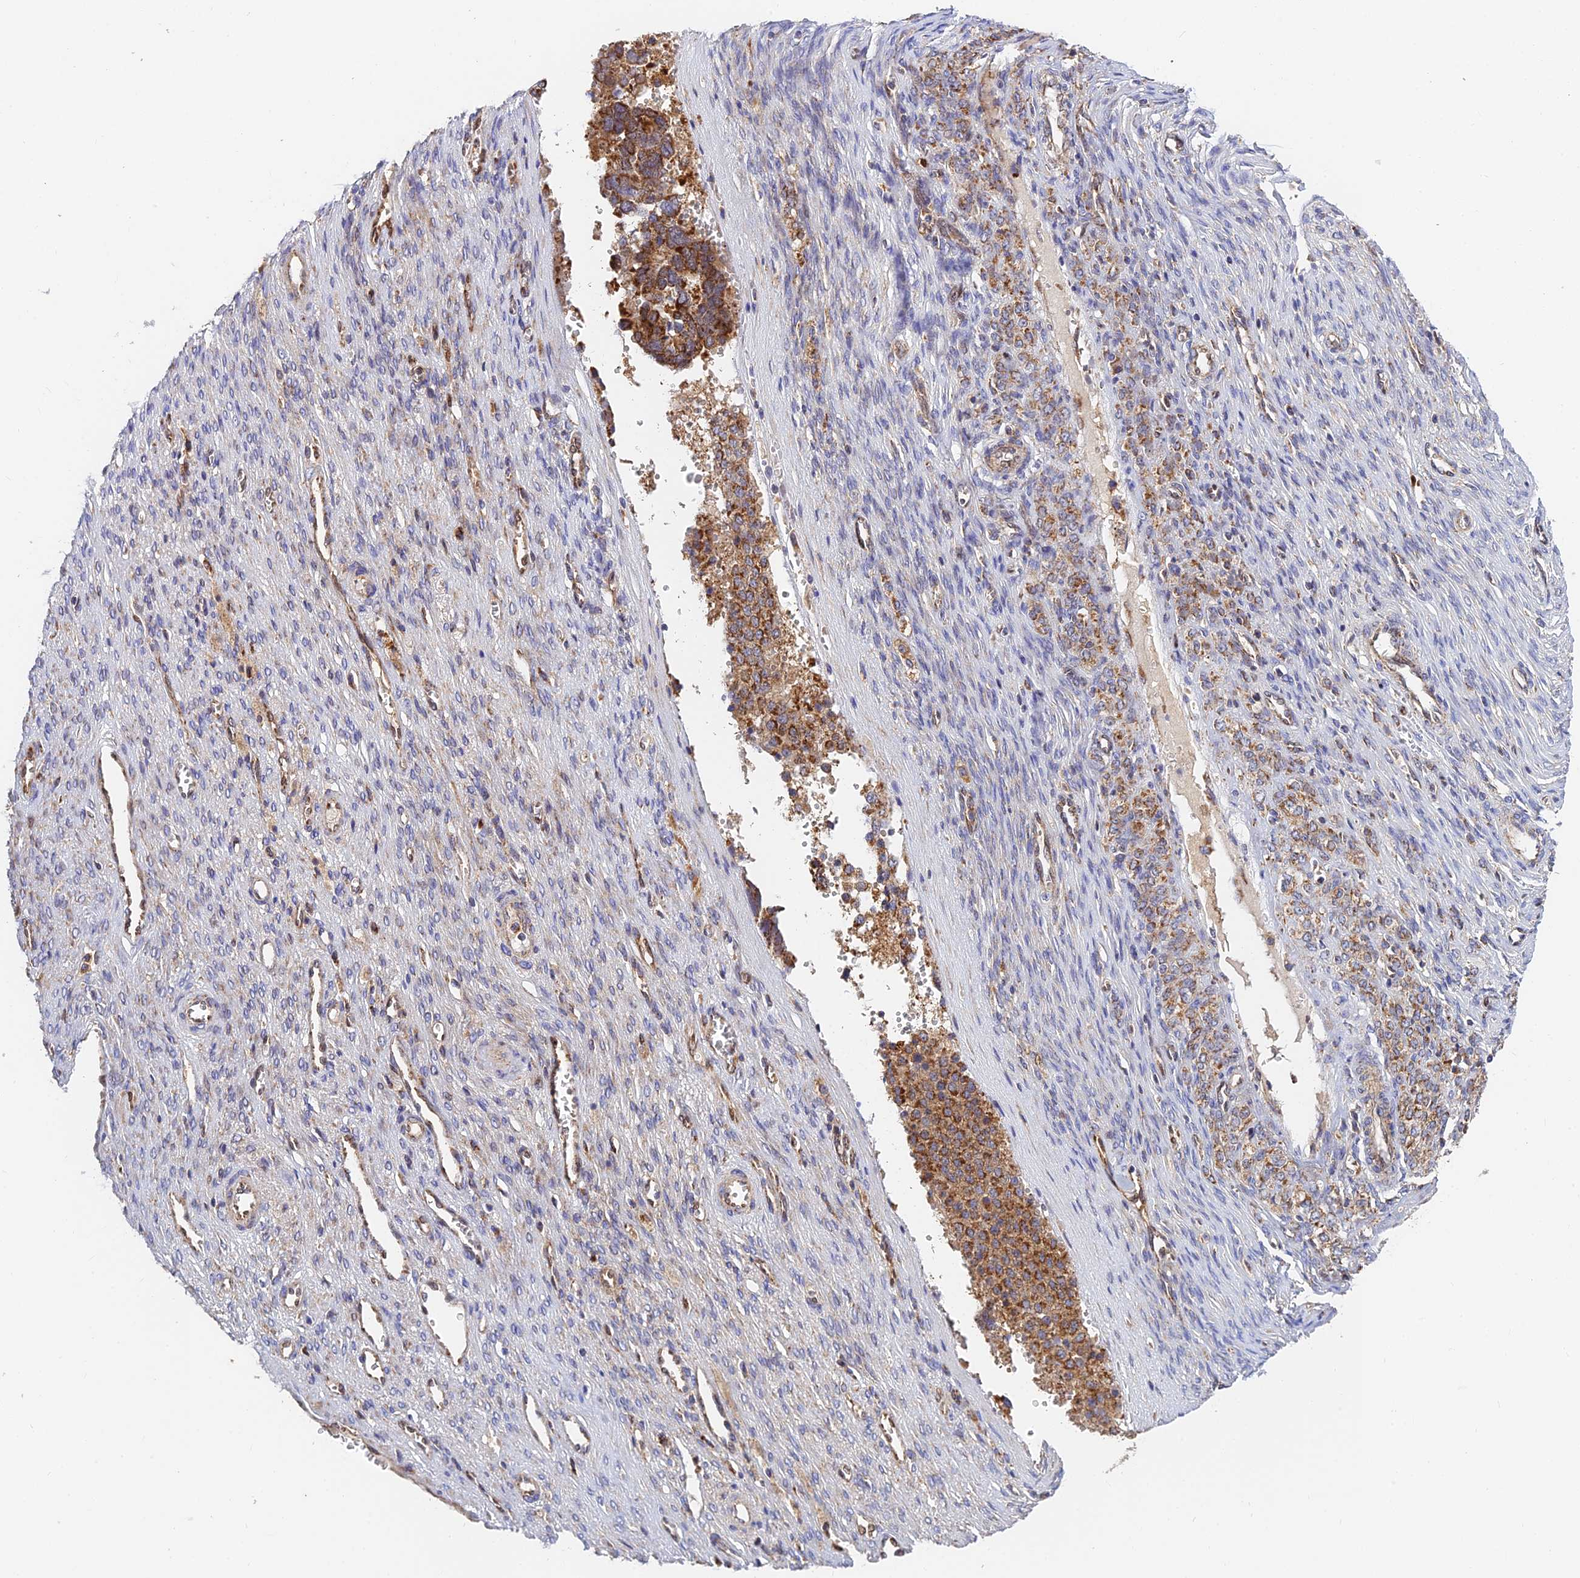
{"staining": {"intensity": "moderate", "quantity": ">75%", "location": "cytoplasmic/membranous"}, "tissue": "ovarian cancer", "cell_type": "Tumor cells", "image_type": "cancer", "snomed": [{"axis": "morphology", "description": "Cystadenocarcinoma, serous, NOS"}, {"axis": "topography", "description": "Ovary"}], "caption": "This is a photomicrograph of immunohistochemistry (IHC) staining of ovarian serous cystadenocarcinoma, which shows moderate positivity in the cytoplasmic/membranous of tumor cells.", "gene": "PODNL1", "patient": {"sex": "female", "age": 44}}